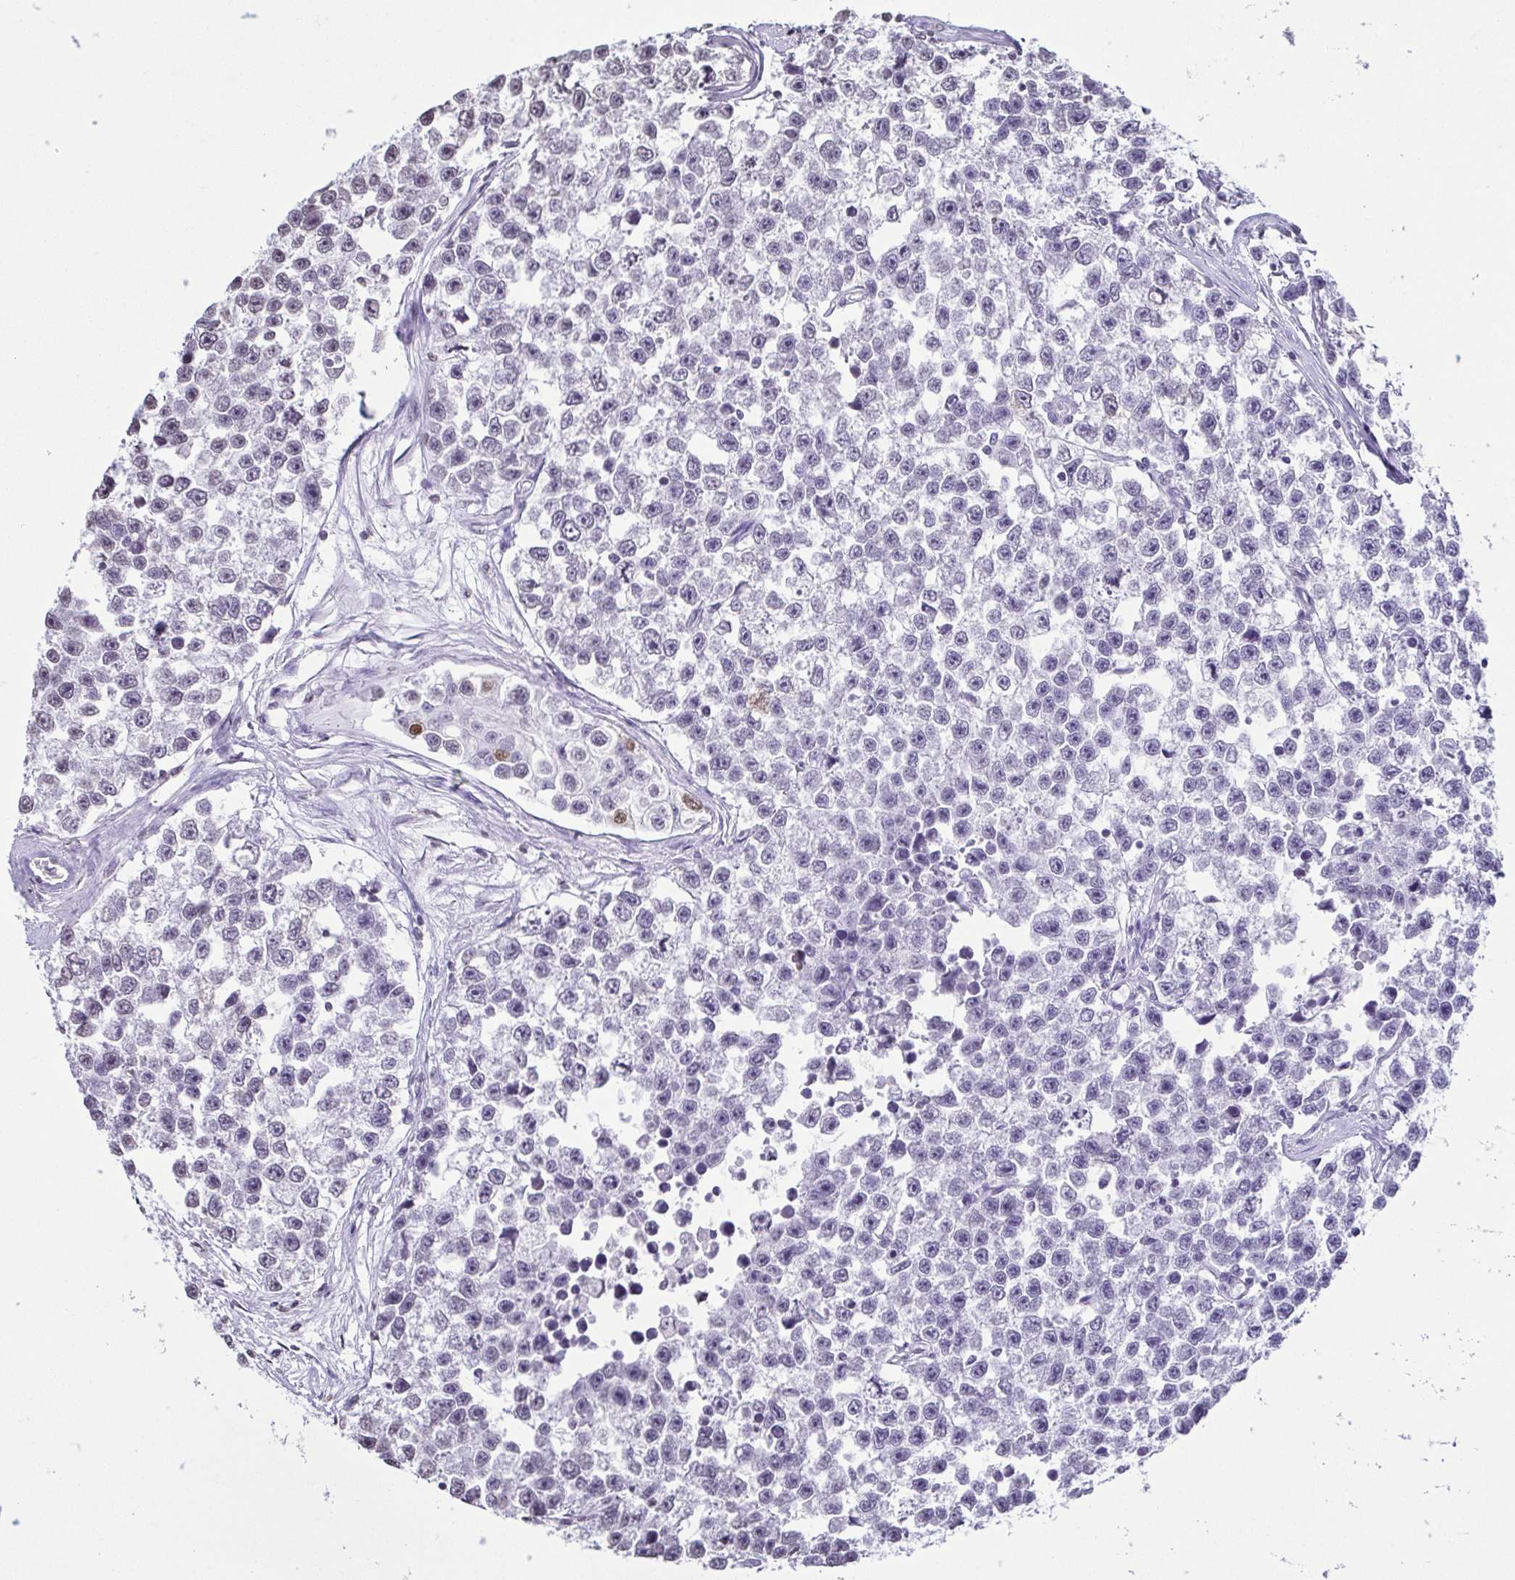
{"staining": {"intensity": "negative", "quantity": "none", "location": "none"}, "tissue": "testis cancer", "cell_type": "Tumor cells", "image_type": "cancer", "snomed": [{"axis": "morphology", "description": "Seminoma, NOS"}, {"axis": "topography", "description": "Testis"}], "caption": "DAB (3,3'-diaminobenzidine) immunohistochemical staining of seminoma (testis) shows no significant staining in tumor cells.", "gene": "VCY1B", "patient": {"sex": "male", "age": 26}}